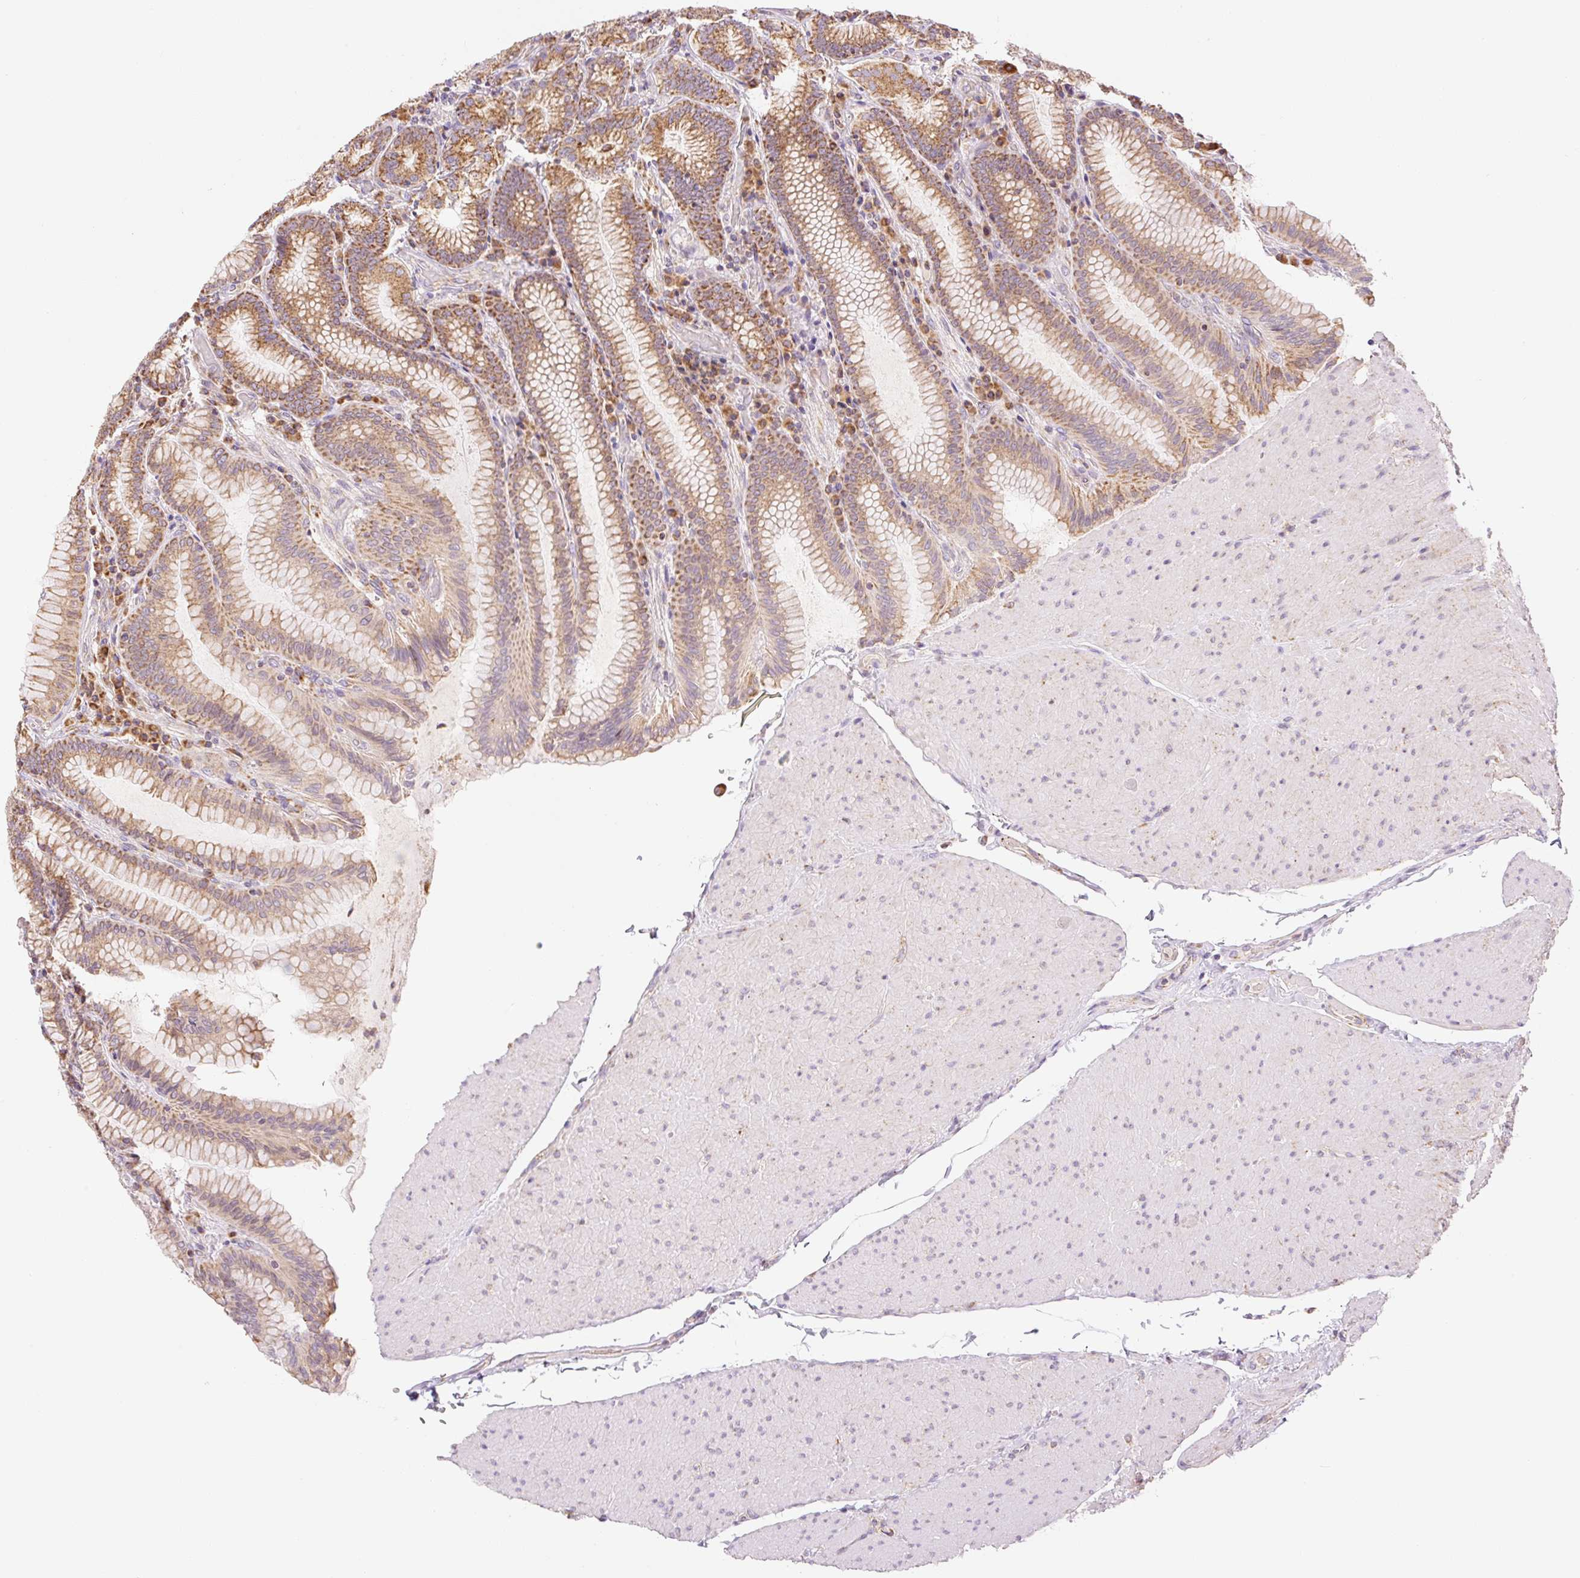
{"staining": {"intensity": "strong", "quantity": ">75%", "location": "cytoplasmic/membranous"}, "tissue": "stomach", "cell_type": "Glandular cells", "image_type": "normal", "snomed": [{"axis": "morphology", "description": "Normal tissue, NOS"}, {"axis": "topography", "description": "Stomach, upper"}, {"axis": "topography", "description": "Stomach, lower"}], "caption": "Immunohistochemical staining of benign stomach demonstrates high levels of strong cytoplasmic/membranous staining in approximately >75% of glandular cells.", "gene": "GOSR2", "patient": {"sex": "female", "age": 76}}